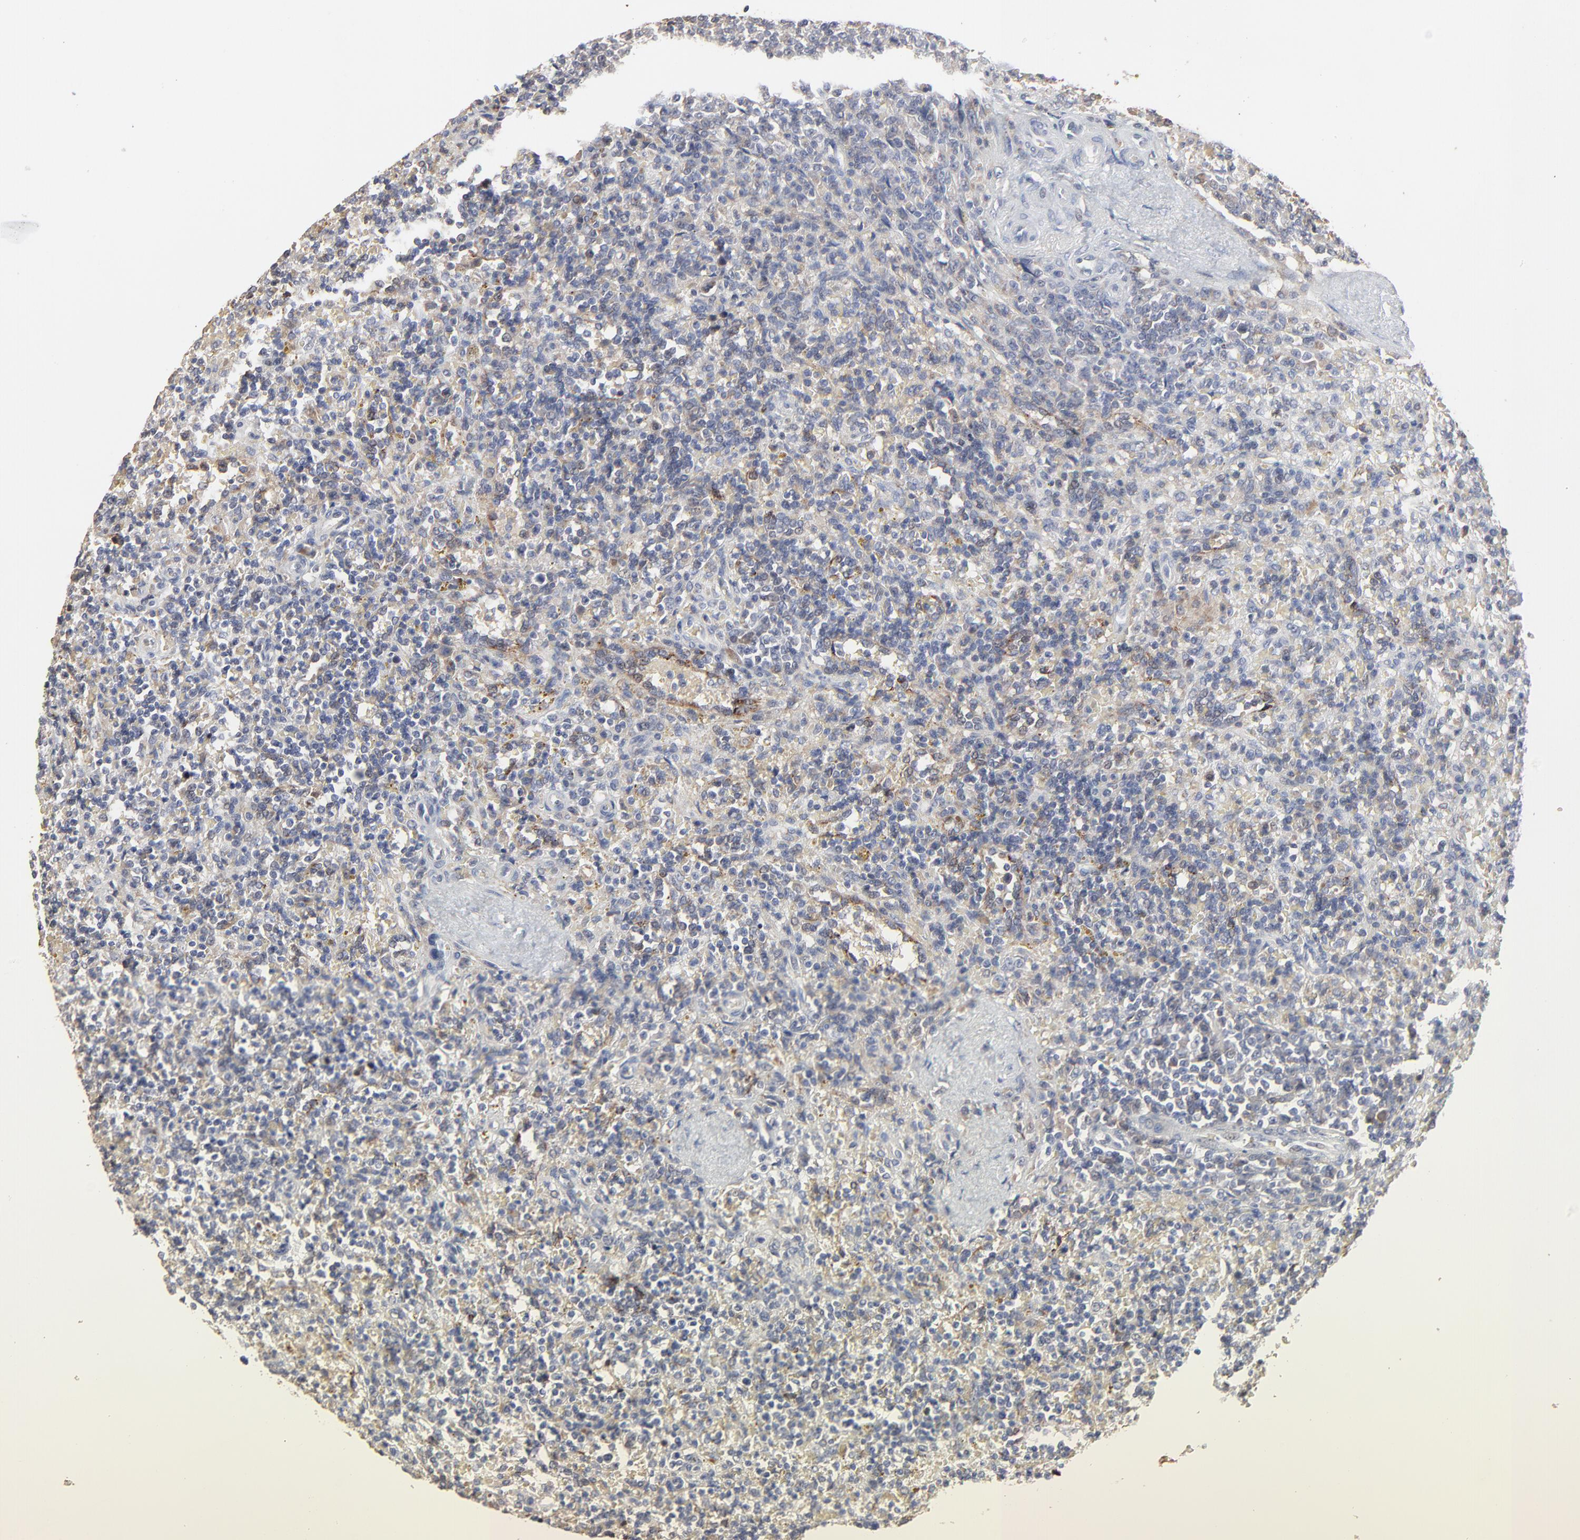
{"staining": {"intensity": "negative", "quantity": "none", "location": "none"}, "tissue": "lymphoma", "cell_type": "Tumor cells", "image_type": "cancer", "snomed": [{"axis": "morphology", "description": "Malignant lymphoma, non-Hodgkin's type, Low grade"}, {"axis": "topography", "description": "Spleen"}], "caption": "Immunohistochemistry (IHC) of human lymphoma shows no expression in tumor cells.", "gene": "FANCB", "patient": {"sex": "male", "age": 67}}